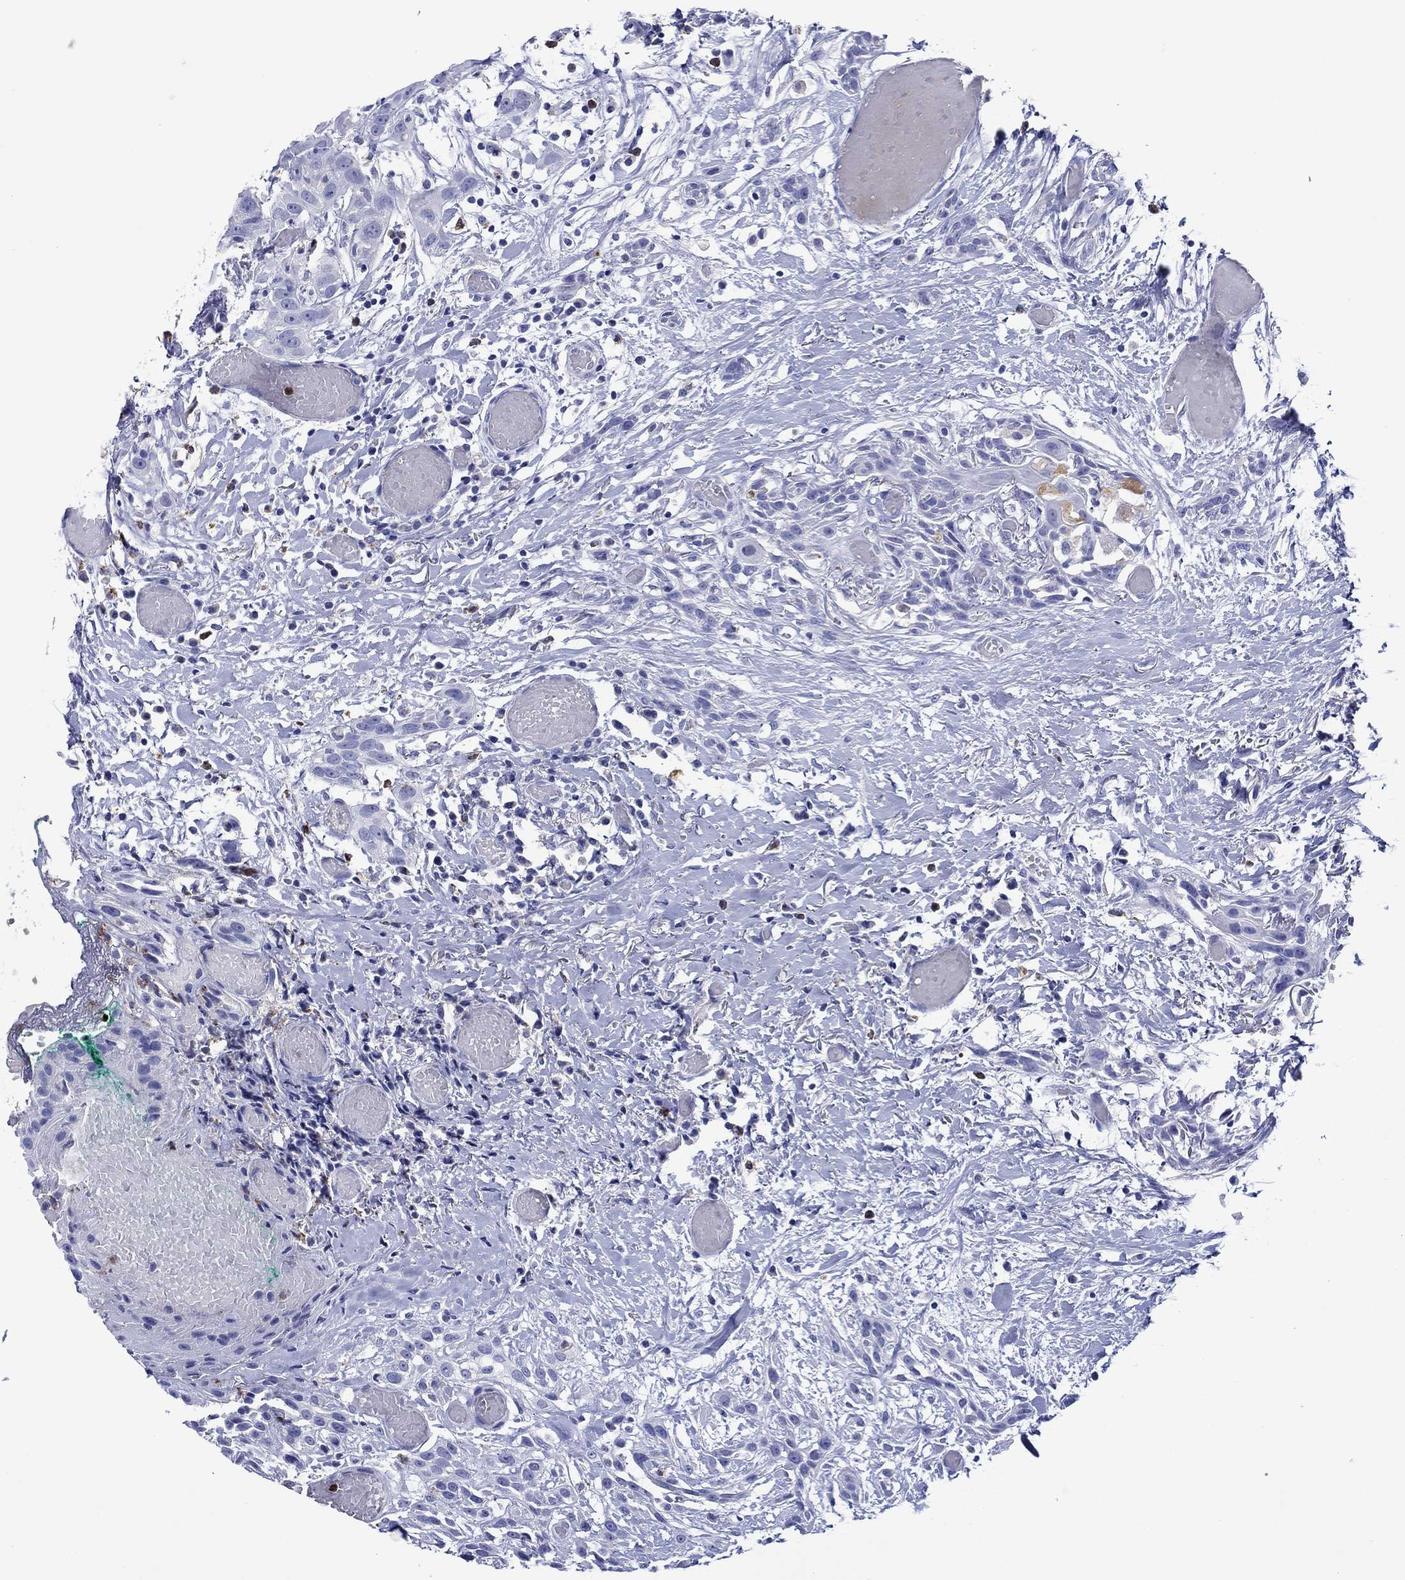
{"staining": {"intensity": "negative", "quantity": "none", "location": "none"}, "tissue": "head and neck cancer", "cell_type": "Tumor cells", "image_type": "cancer", "snomed": [{"axis": "morphology", "description": "Normal tissue, NOS"}, {"axis": "morphology", "description": "Squamous cell carcinoma, NOS"}, {"axis": "topography", "description": "Oral tissue"}, {"axis": "topography", "description": "Salivary gland"}, {"axis": "topography", "description": "Head-Neck"}], "caption": "Photomicrograph shows no protein expression in tumor cells of head and neck squamous cell carcinoma tissue.", "gene": "EPX", "patient": {"sex": "female", "age": 62}}